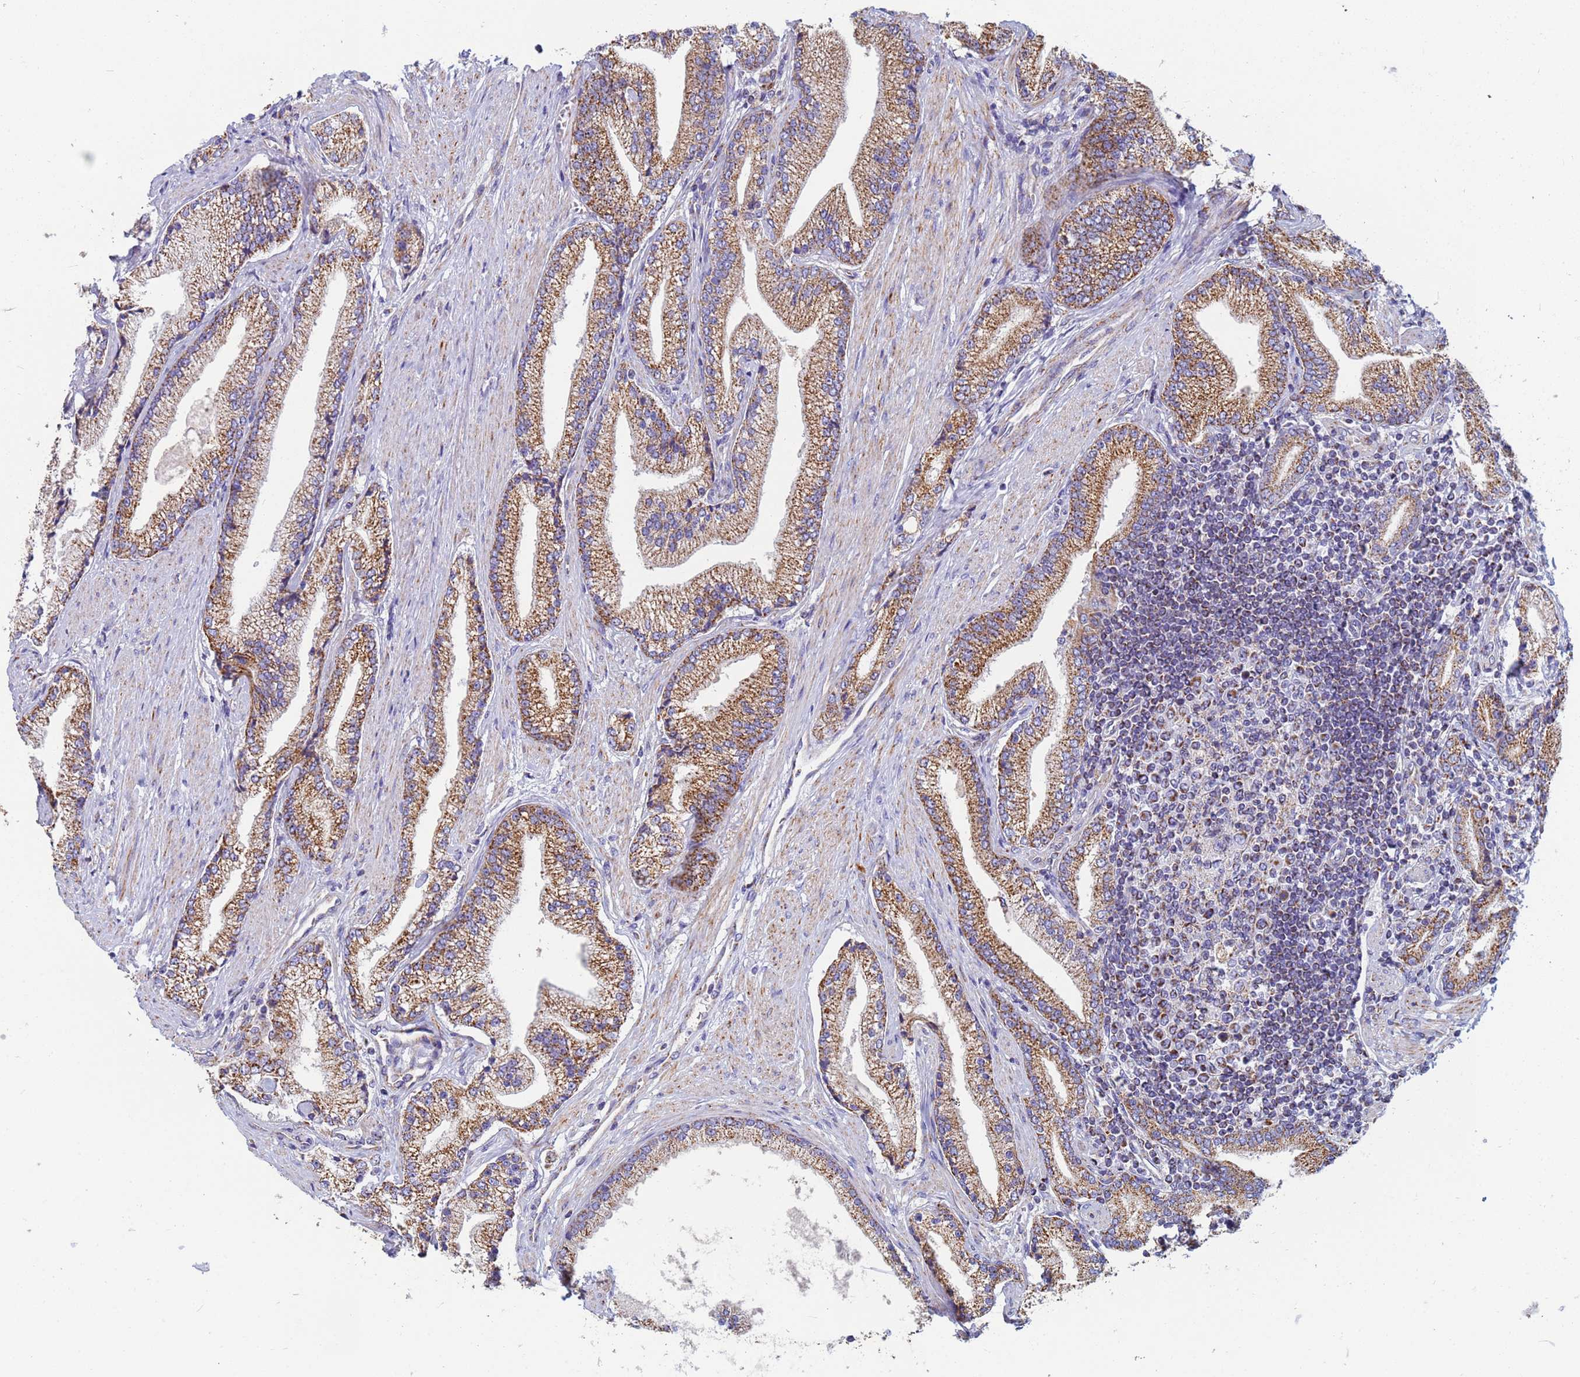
{"staining": {"intensity": "moderate", "quantity": ">75%", "location": "cytoplasmic/membranous"}, "tissue": "prostate cancer", "cell_type": "Tumor cells", "image_type": "cancer", "snomed": [{"axis": "morphology", "description": "Adenocarcinoma, High grade"}, {"axis": "topography", "description": "Prostate"}], "caption": "The image reveals staining of high-grade adenocarcinoma (prostate), revealing moderate cytoplasmic/membranous protein expression (brown color) within tumor cells. Nuclei are stained in blue.", "gene": "UQCRH", "patient": {"sex": "male", "age": 67}}